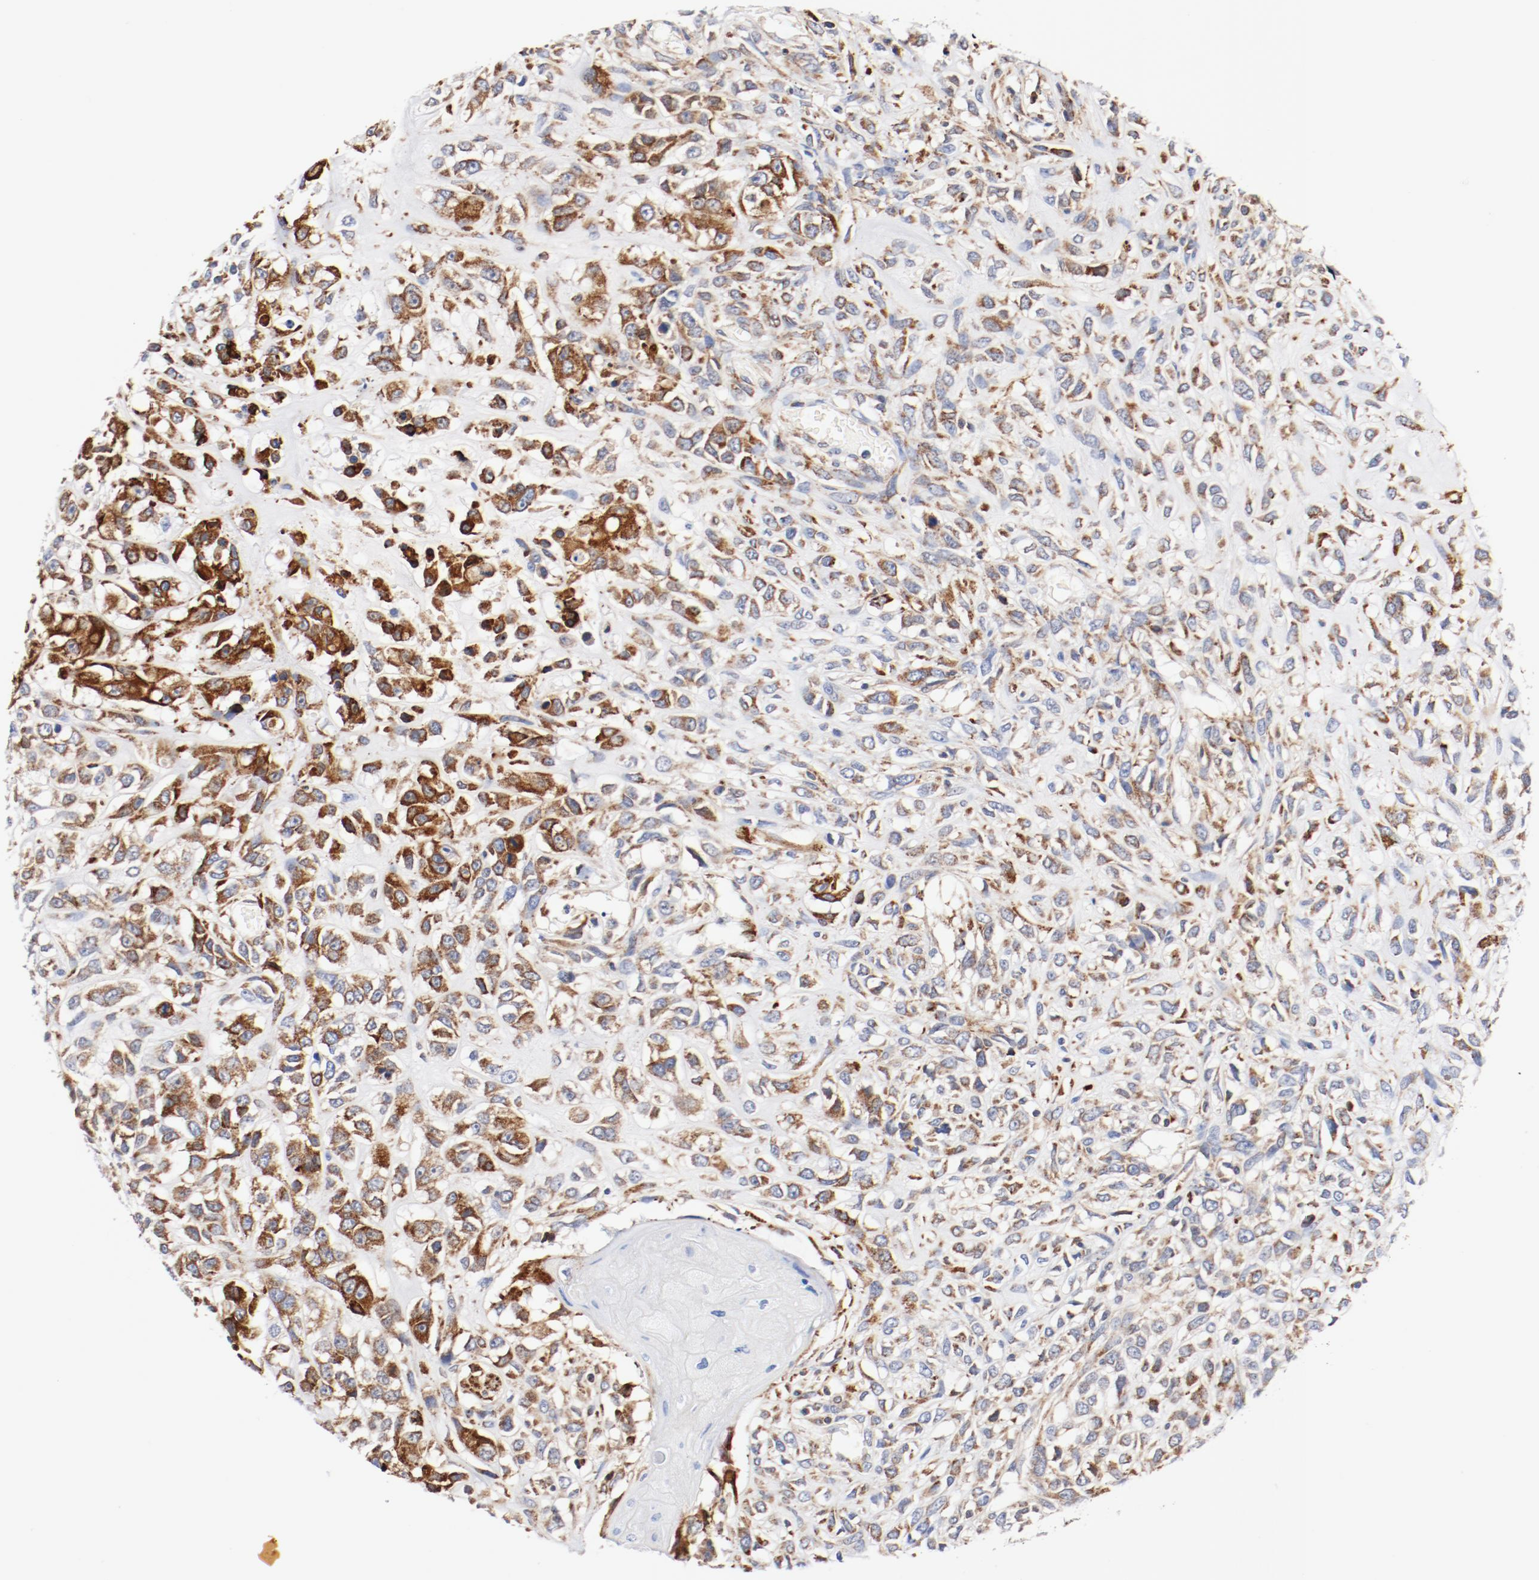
{"staining": {"intensity": "moderate", "quantity": ">75%", "location": "cytoplasmic/membranous"}, "tissue": "head and neck cancer", "cell_type": "Tumor cells", "image_type": "cancer", "snomed": [{"axis": "morphology", "description": "Necrosis, NOS"}, {"axis": "morphology", "description": "Neoplasm, malignant, NOS"}, {"axis": "topography", "description": "Salivary gland"}, {"axis": "topography", "description": "Head-Neck"}], "caption": "Protein staining of head and neck neoplasm (malignant) tissue reveals moderate cytoplasmic/membranous staining in about >75% of tumor cells.", "gene": "PDPK1", "patient": {"sex": "male", "age": 43}}